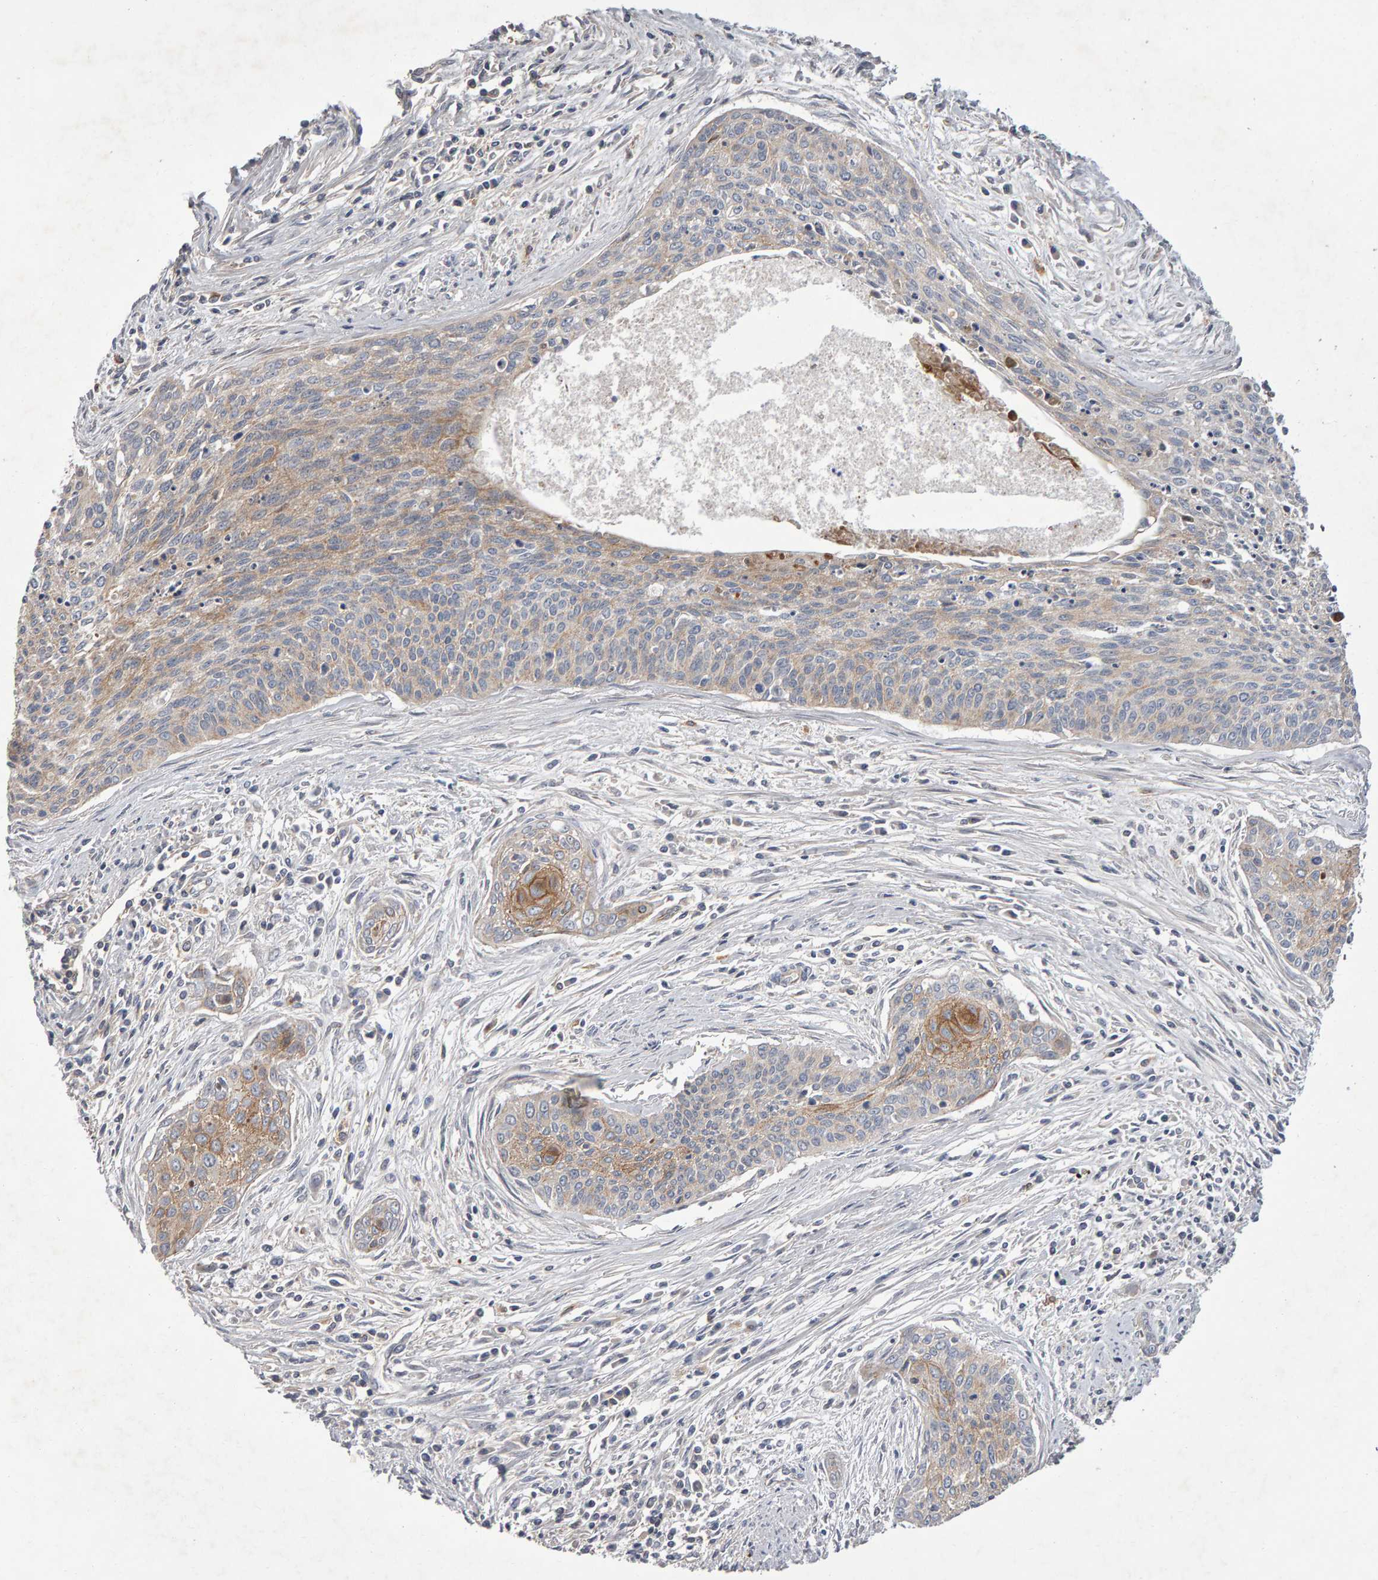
{"staining": {"intensity": "weak", "quantity": ">75%", "location": "cytoplasmic/membranous"}, "tissue": "cervical cancer", "cell_type": "Tumor cells", "image_type": "cancer", "snomed": [{"axis": "morphology", "description": "Squamous cell carcinoma, NOS"}, {"axis": "topography", "description": "Cervix"}], "caption": "A low amount of weak cytoplasmic/membranous positivity is identified in about >75% of tumor cells in cervical cancer tissue.", "gene": "PGS1", "patient": {"sex": "female", "age": 55}}